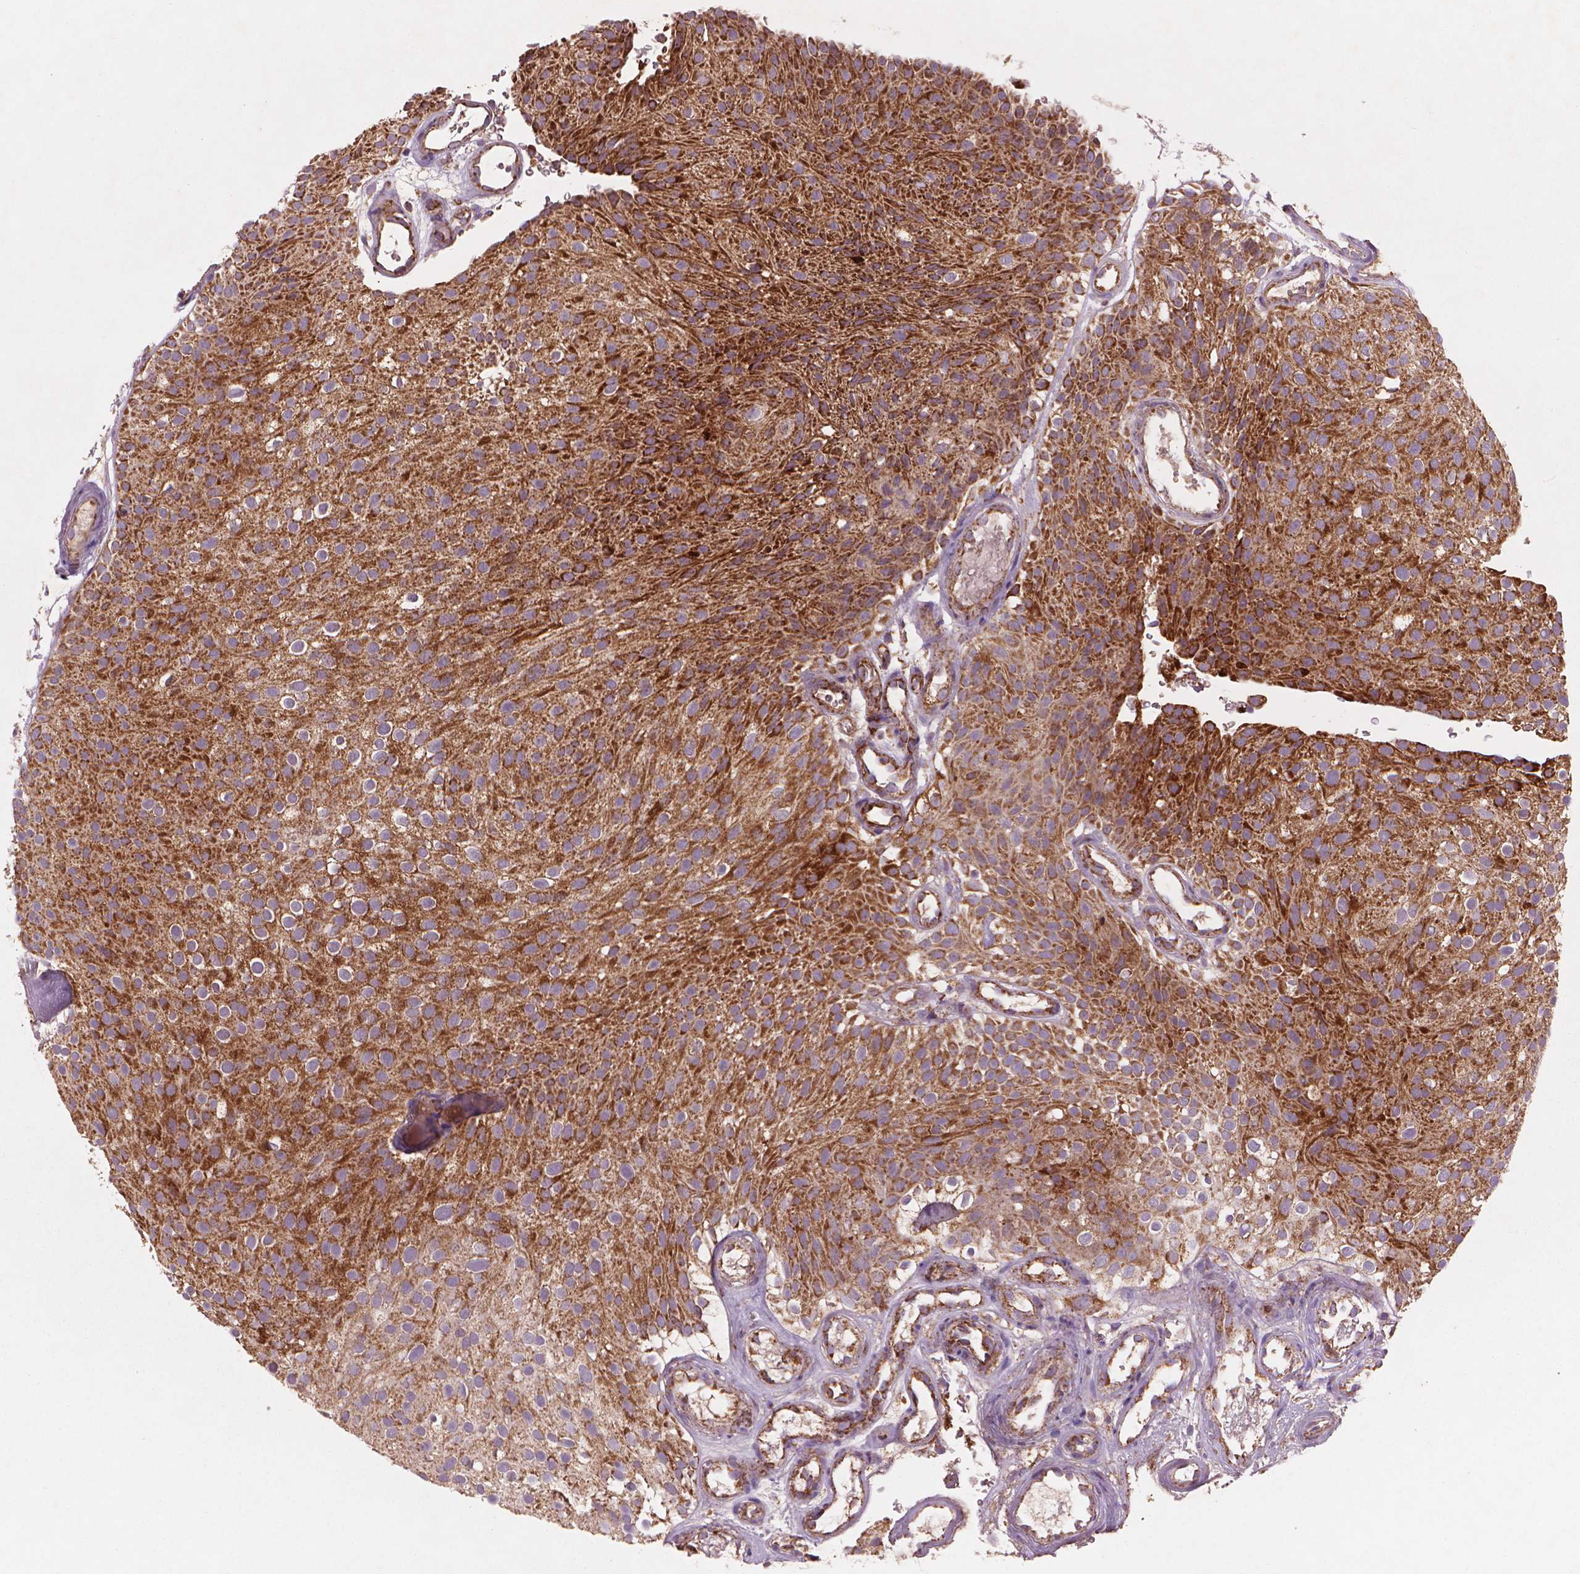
{"staining": {"intensity": "strong", "quantity": ">75%", "location": "cytoplasmic/membranous"}, "tissue": "urothelial cancer", "cell_type": "Tumor cells", "image_type": "cancer", "snomed": [{"axis": "morphology", "description": "Urothelial carcinoma, Low grade"}, {"axis": "topography", "description": "Urinary bladder"}], "caption": "Strong cytoplasmic/membranous staining is seen in approximately >75% of tumor cells in urothelial cancer.", "gene": "NLRX1", "patient": {"sex": "male", "age": 78}}